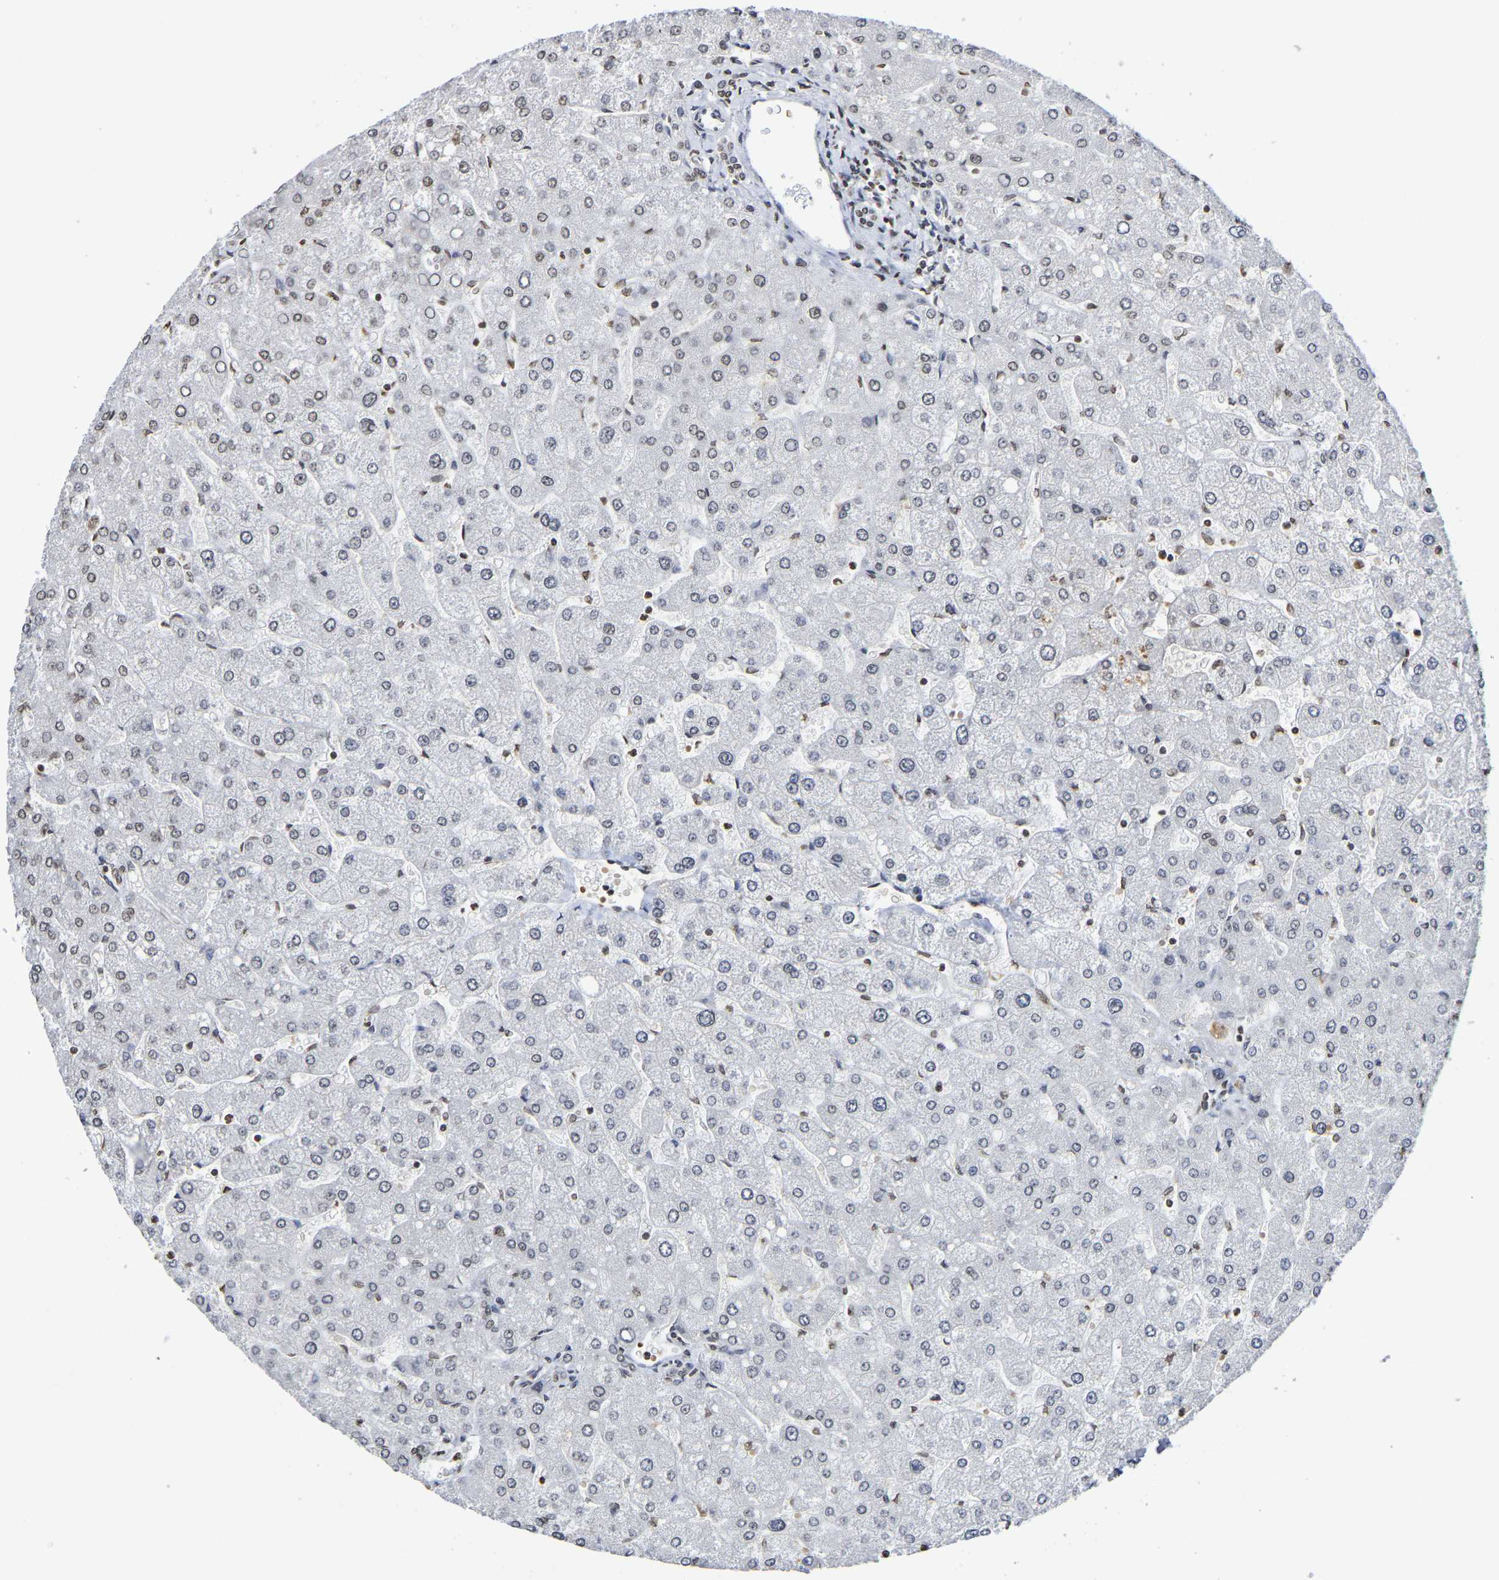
{"staining": {"intensity": "weak", "quantity": ">75%", "location": "nuclear"}, "tissue": "liver", "cell_type": "Cholangiocytes", "image_type": "normal", "snomed": [{"axis": "morphology", "description": "Normal tissue, NOS"}, {"axis": "topography", "description": "Liver"}], "caption": "Immunohistochemistry of benign liver shows low levels of weak nuclear staining in about >75% of cholangiocytes.", "gene": "ATF4", "patient": {"sex": "male", "age": 55}}